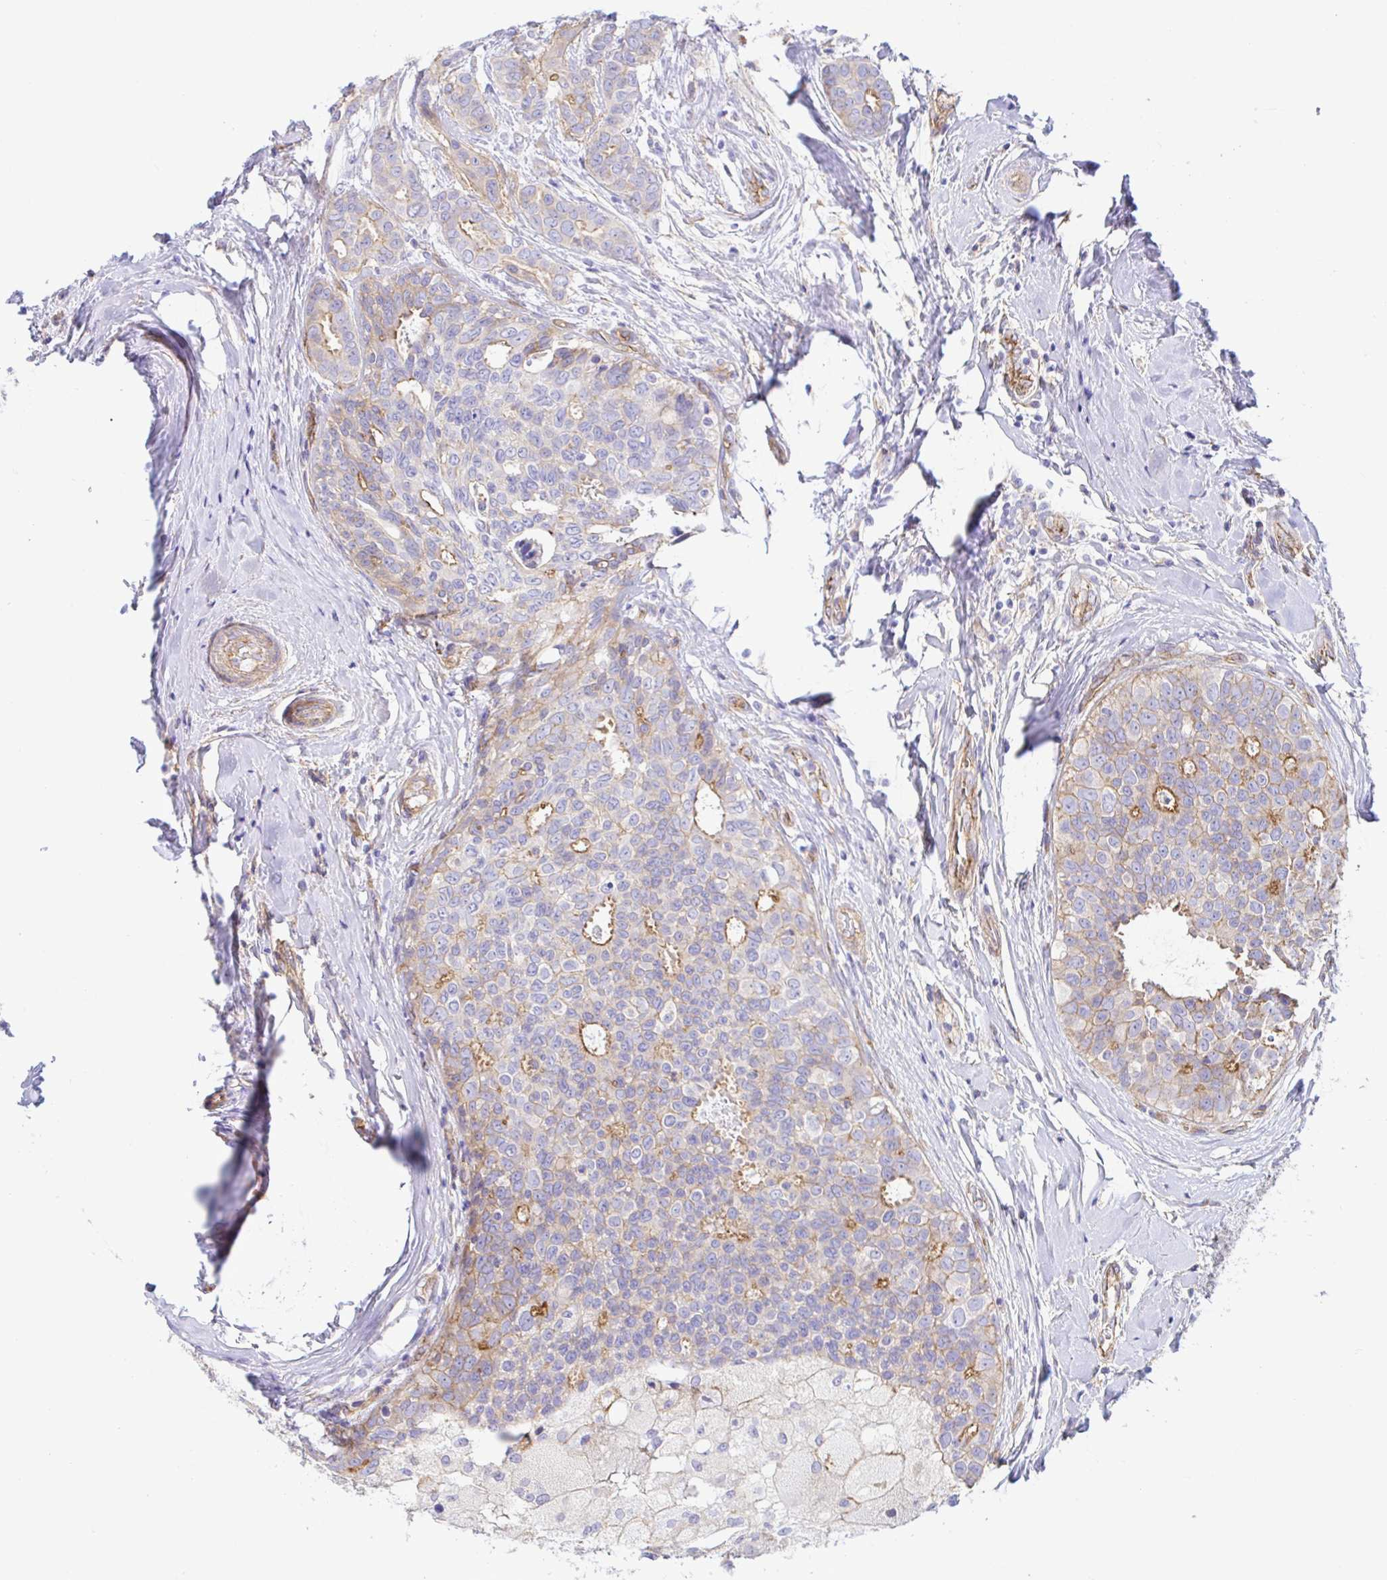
{"staining": {"intensity": "moderate", "quantity": "<25%", "location": "cytoplasmic/membranous"}, "tissue": "breast cancer", "cell_type": "Tumor cells", "image_type": "cancer", "snomed": [{"axis": "morphology", "description": "Duct carcinoma"}, {"axis": "topography", "description": "Breast"}], "caption": "About <25% of tumor cells in invasive ductal carcinoma (breast) display moderate cytoplasmic/membranous protein staining as visualized by brown immunohistochemical staining.", "gene": "ARL4D", "patient": {"sex": "female", "age": 45}}